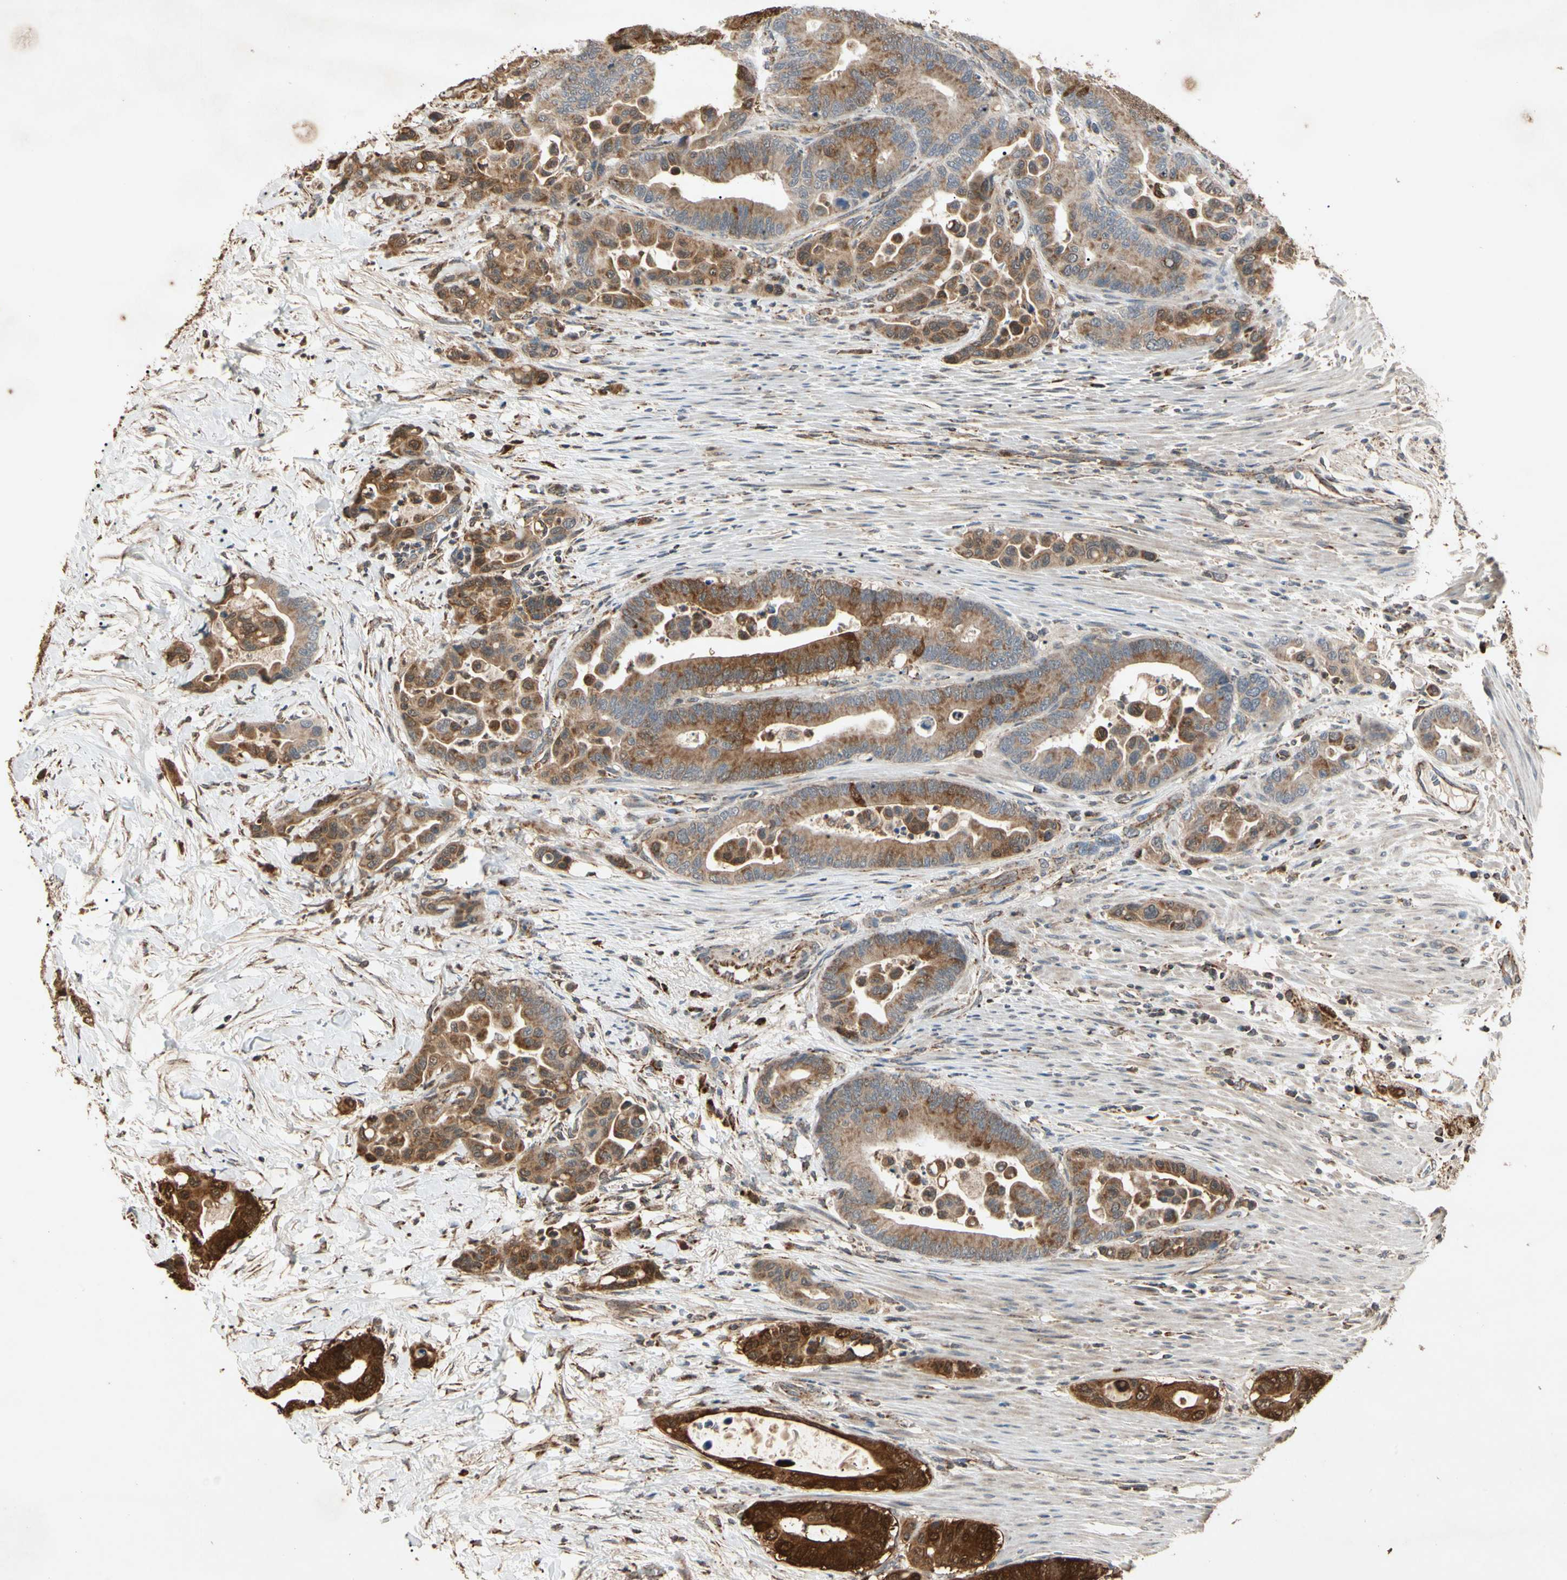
{"staining": {"intensity": "moderate", "quantity": ">75%", "location": "cytoplasmic/membranous"}, "tissue": "colorectal cancer", "cell_type": "Tumor cells", "image_type": "cancer", "snomed": [{"axis": "morphology", "description": "Normal tissue, NOS"}, {"axis": "morphology", "description": "Adenocarcinoma, NOS"}, {"axis": "topography", "description": "Colon"}], "caption": "Moderate cytoplasmic/membranous protein expression is appreciated in about >75% of tumor cells in colorectal adenocarcinoma.", "gene": "PRDX5", "patient": {"sex": "male", "age": 82}}